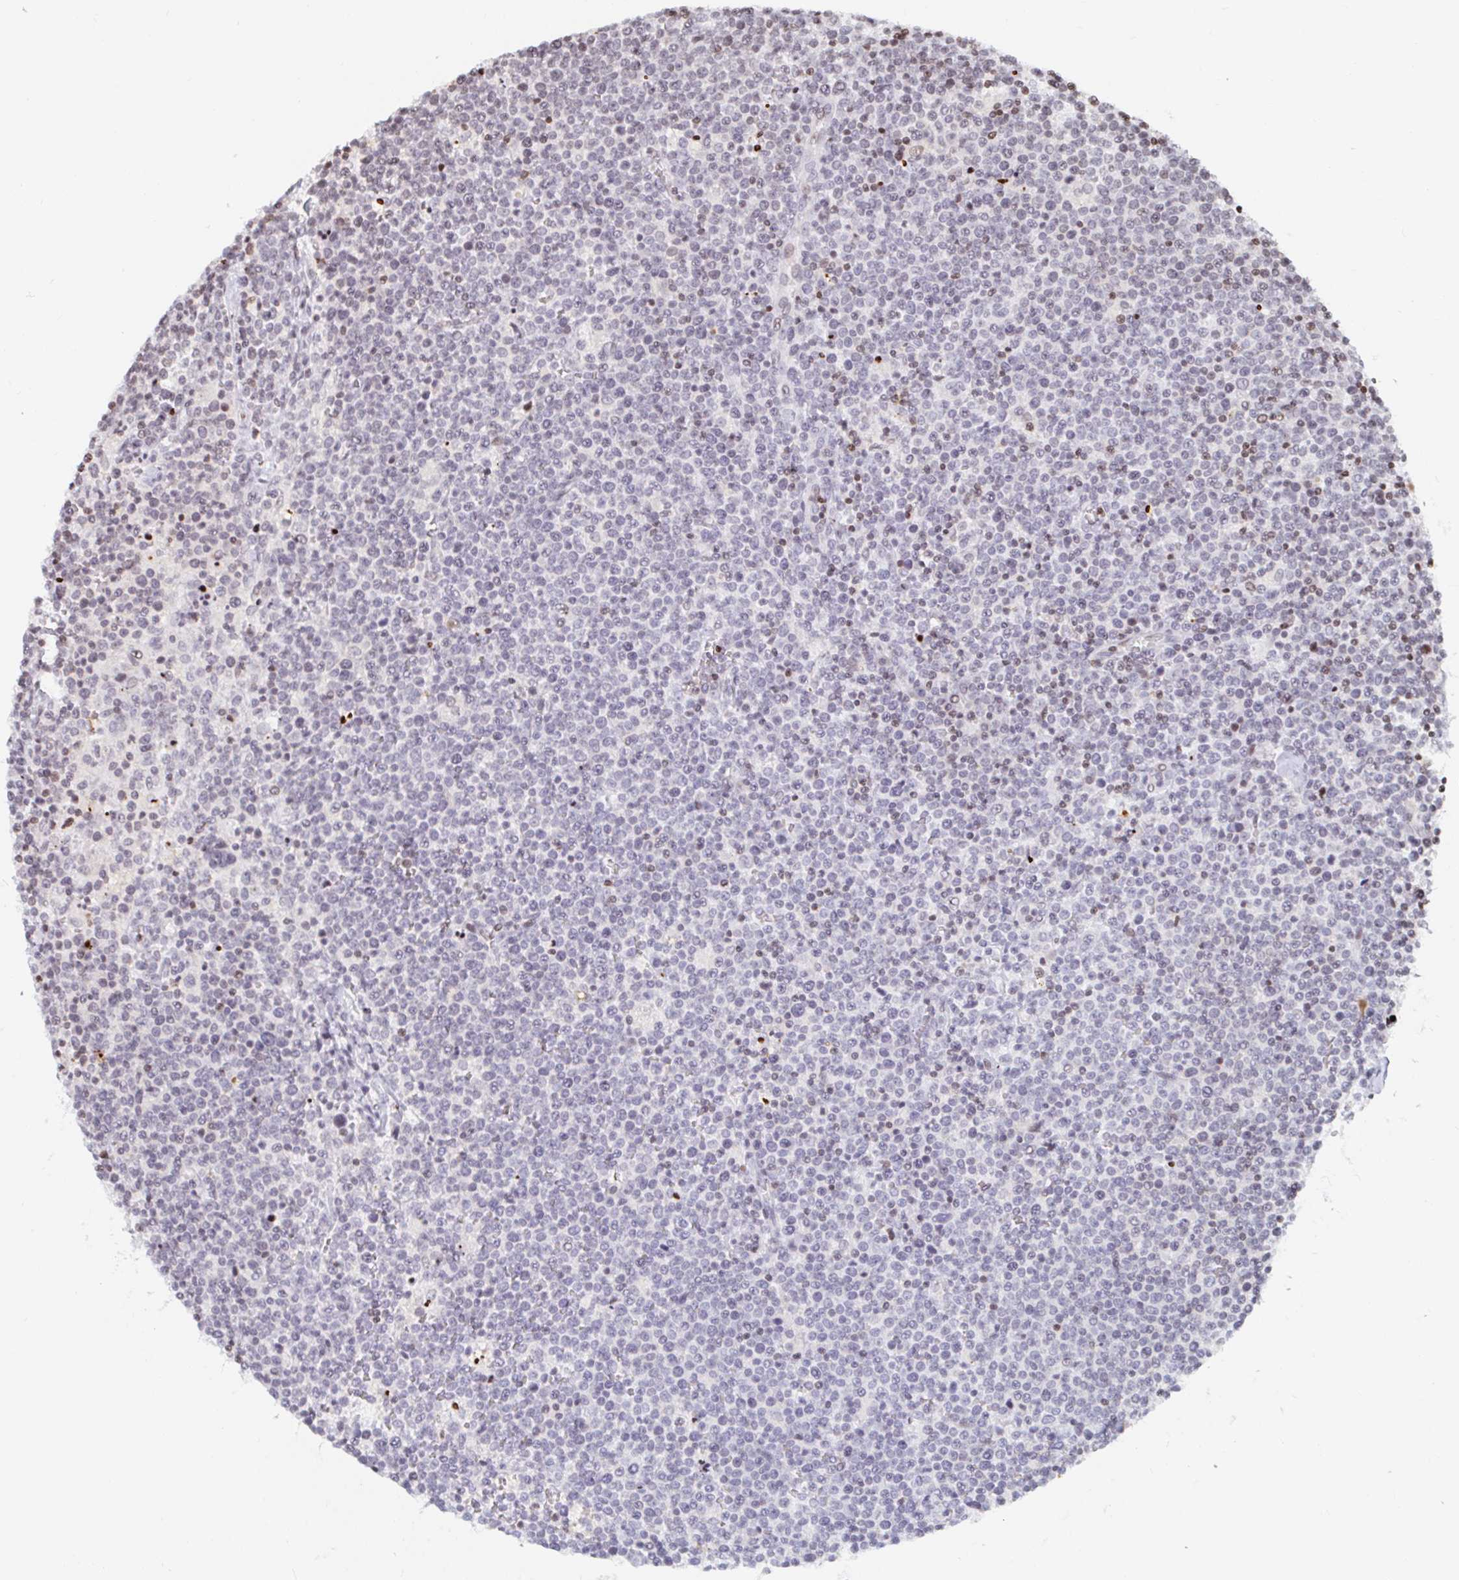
{"staining": {"intensity": "negative", "quantity": "none", "location": "none"}, "tissue": "lymphoma", "cell_type": "Tumor cells", "image_type": "cancer", "snomed": [{"axis": "morphology", "description": "Malignant lymphoma, non-Hodgkin's type, High grade"}, {"axis": "topography", "description": "Lymph node"}], "caption": "The micrograph demonstrates no significant positivity in tumor cells of lymphoma.", "gene": "HOXC10", "patient": {"sex": "male", "age": 61}}